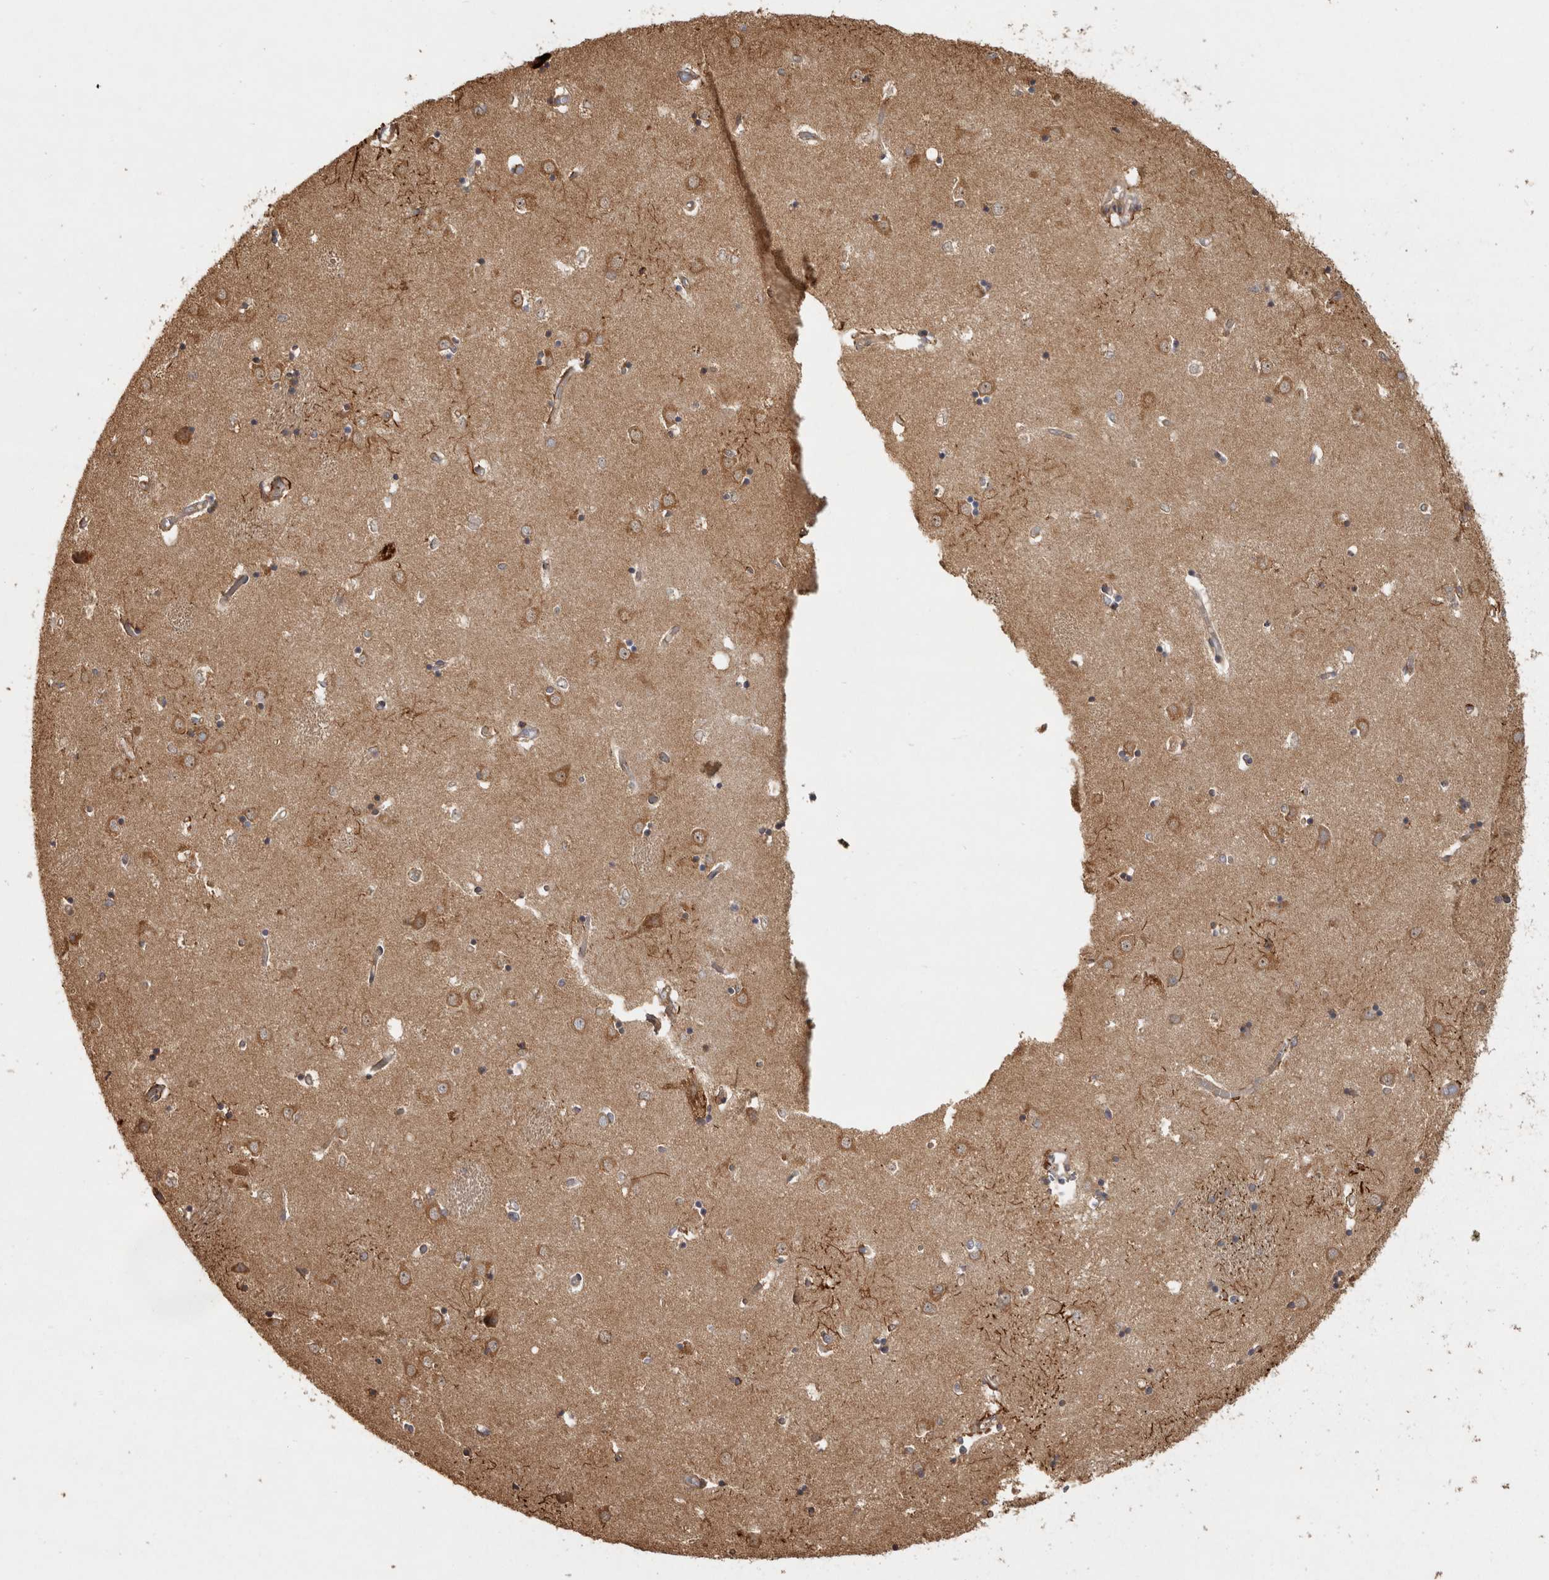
{"staining": {"intensity": "moderate", "quantity": ">75%", "location": "cytoplasmic/membranous"}, "tissue": "caudate", "cell_type": "Glial cells", "image_type": "normal", "snomed": [{"axis": "morphology", "description": "Normal tissue, NOS"}, {"axis": "topography", "description": "Lateral ventricle wall"}], "caption": "IHC of benign human caudate reveals medium levels of moderate cytoplasmic/membranous staining in about >75% of glial cells. The protein of interest is shown in brown color, while the nuclei are stained blue.", "gene": "CAMSAP2", "patient": {"sex": "male", "age": 45}}